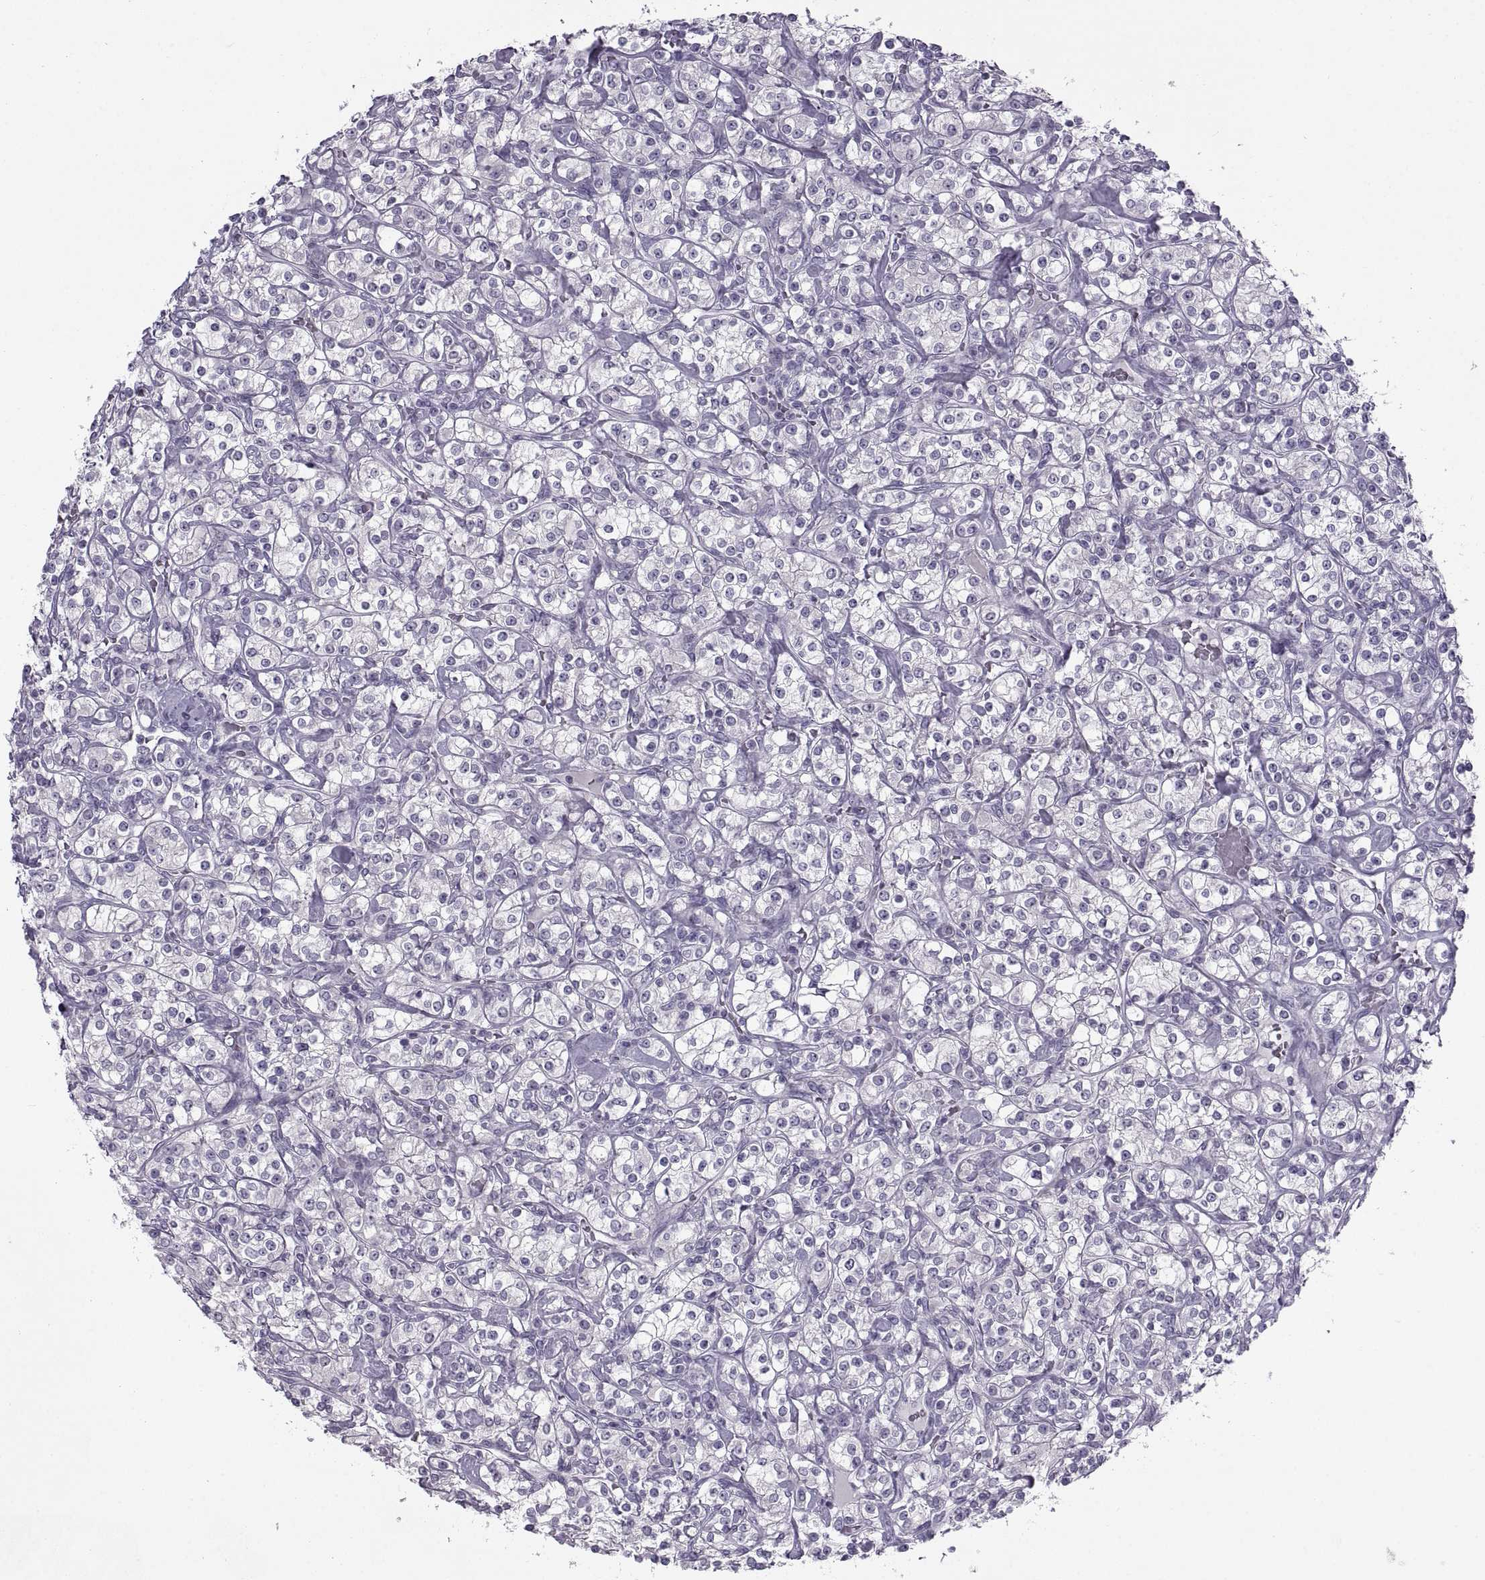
{"staining": {"intensity": "negative", "quantity": "none", "location": "none"}, "tissue": "renal cancer", "cell_type": "Tumor cells", "image_type": "cancer", "snomed": [{"axis": "morphology", "description": "Adenocarcinoma, NOS"}, {"axis": "topography", "description": "Kidney"}], "caption": "An immunohistochemistry (IHC) histopathology image of renal cancer (adenocarcinoma) is shown. There is no staining in tumor cells of renal cancer (adenocarcinoma).", "gene": "BSPH1", "patient": {"sex": "male", "age": 77}}